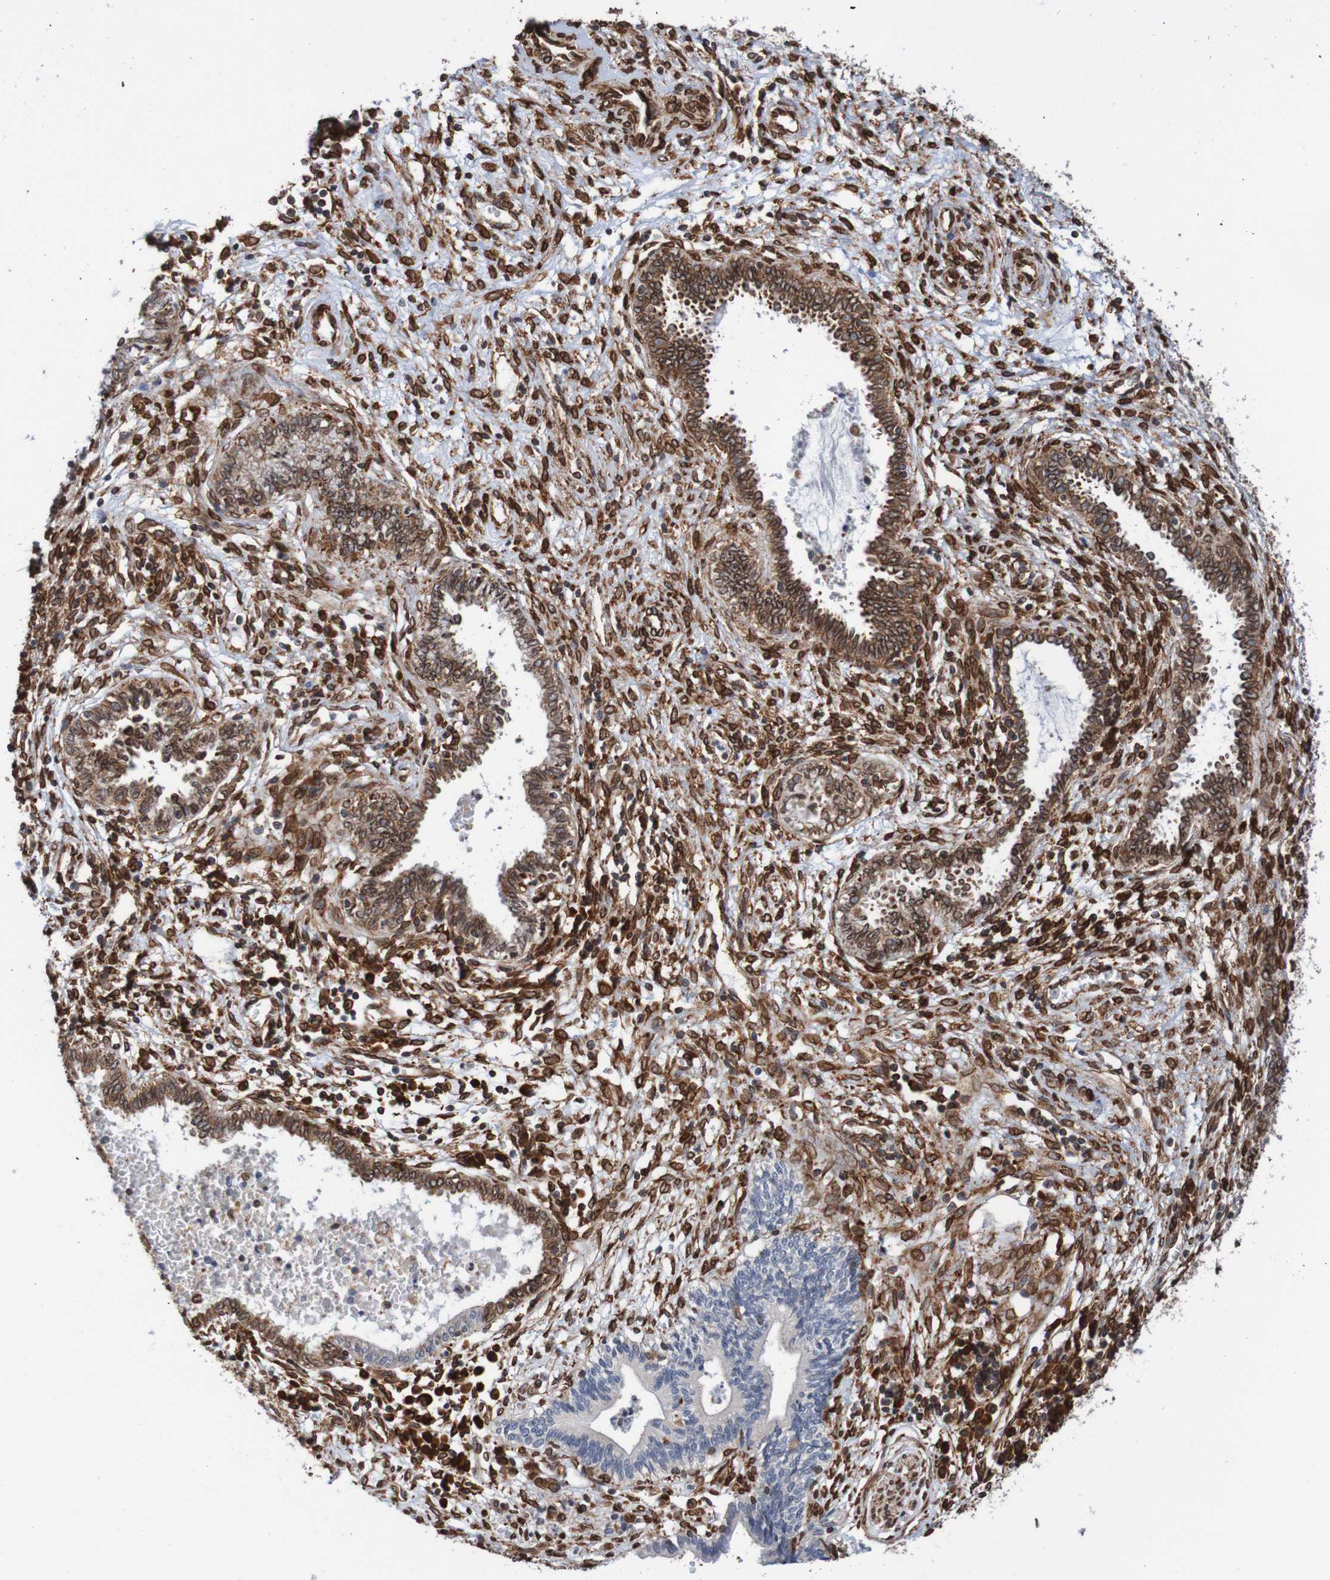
{"staining": {"intensity": "moderate", "quantity": "25%-75%", "location": "cytoplasmic/membranous,nuclear"}, "tissue": "cervical cancer", "cell_type": "Tumor cells", "image_type": "cancer", "snomed": [{"axis": "morphology", "description": "Adenocarcinoma, NOS"}, {"axis": "topography", "description": "Cervix"}], "caption": "Immunohistochemistry image of cervical cancer stained for a protein (brown), which shows medium levels of moderate cytoplasmic/membranous and nuclear staining in about 25%-75% of tumor cells.", "gene": "TMEM109", "patient": {"sex": "female", "age": 44}}